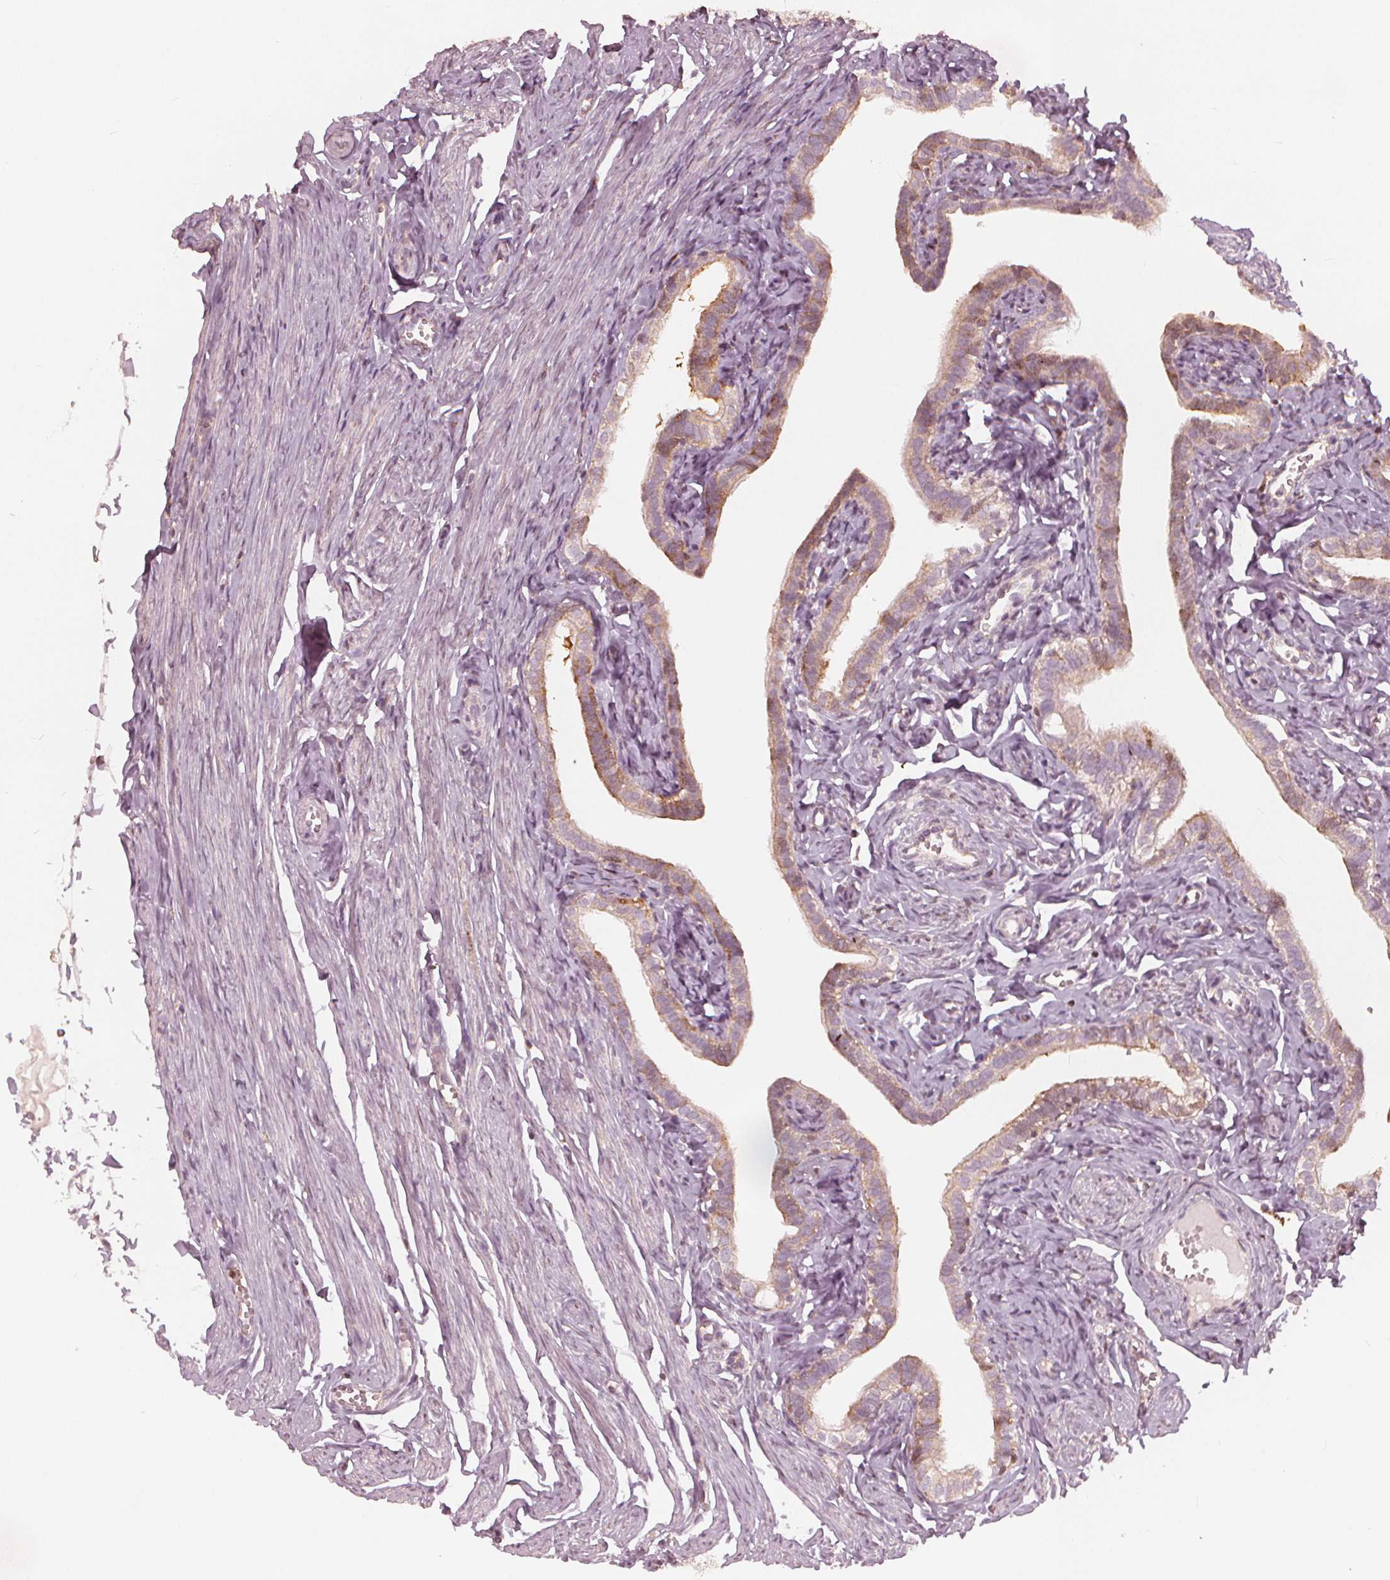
{"staining": {"intensity": "moderate", "quantity": ">75%", "location": "cytoplasmic/membranous,nuclear"}, "tissue": "fallopian tube", "cell_type": "Glandular cells", "image_type": "normal", "snomed": [{"axis": "morphology", "description": "Normal tissue, NOS"}, {"axis": "topography", "description": "Fallopian tube"}], "caption": "A brown stain shows moderate cytoplasmic/membranous,nuclear expression of a protein in glandular cells of benign fallopian tube.", "gene": "SQSTM1", "patient": {"sex": "female", "age": 41}}